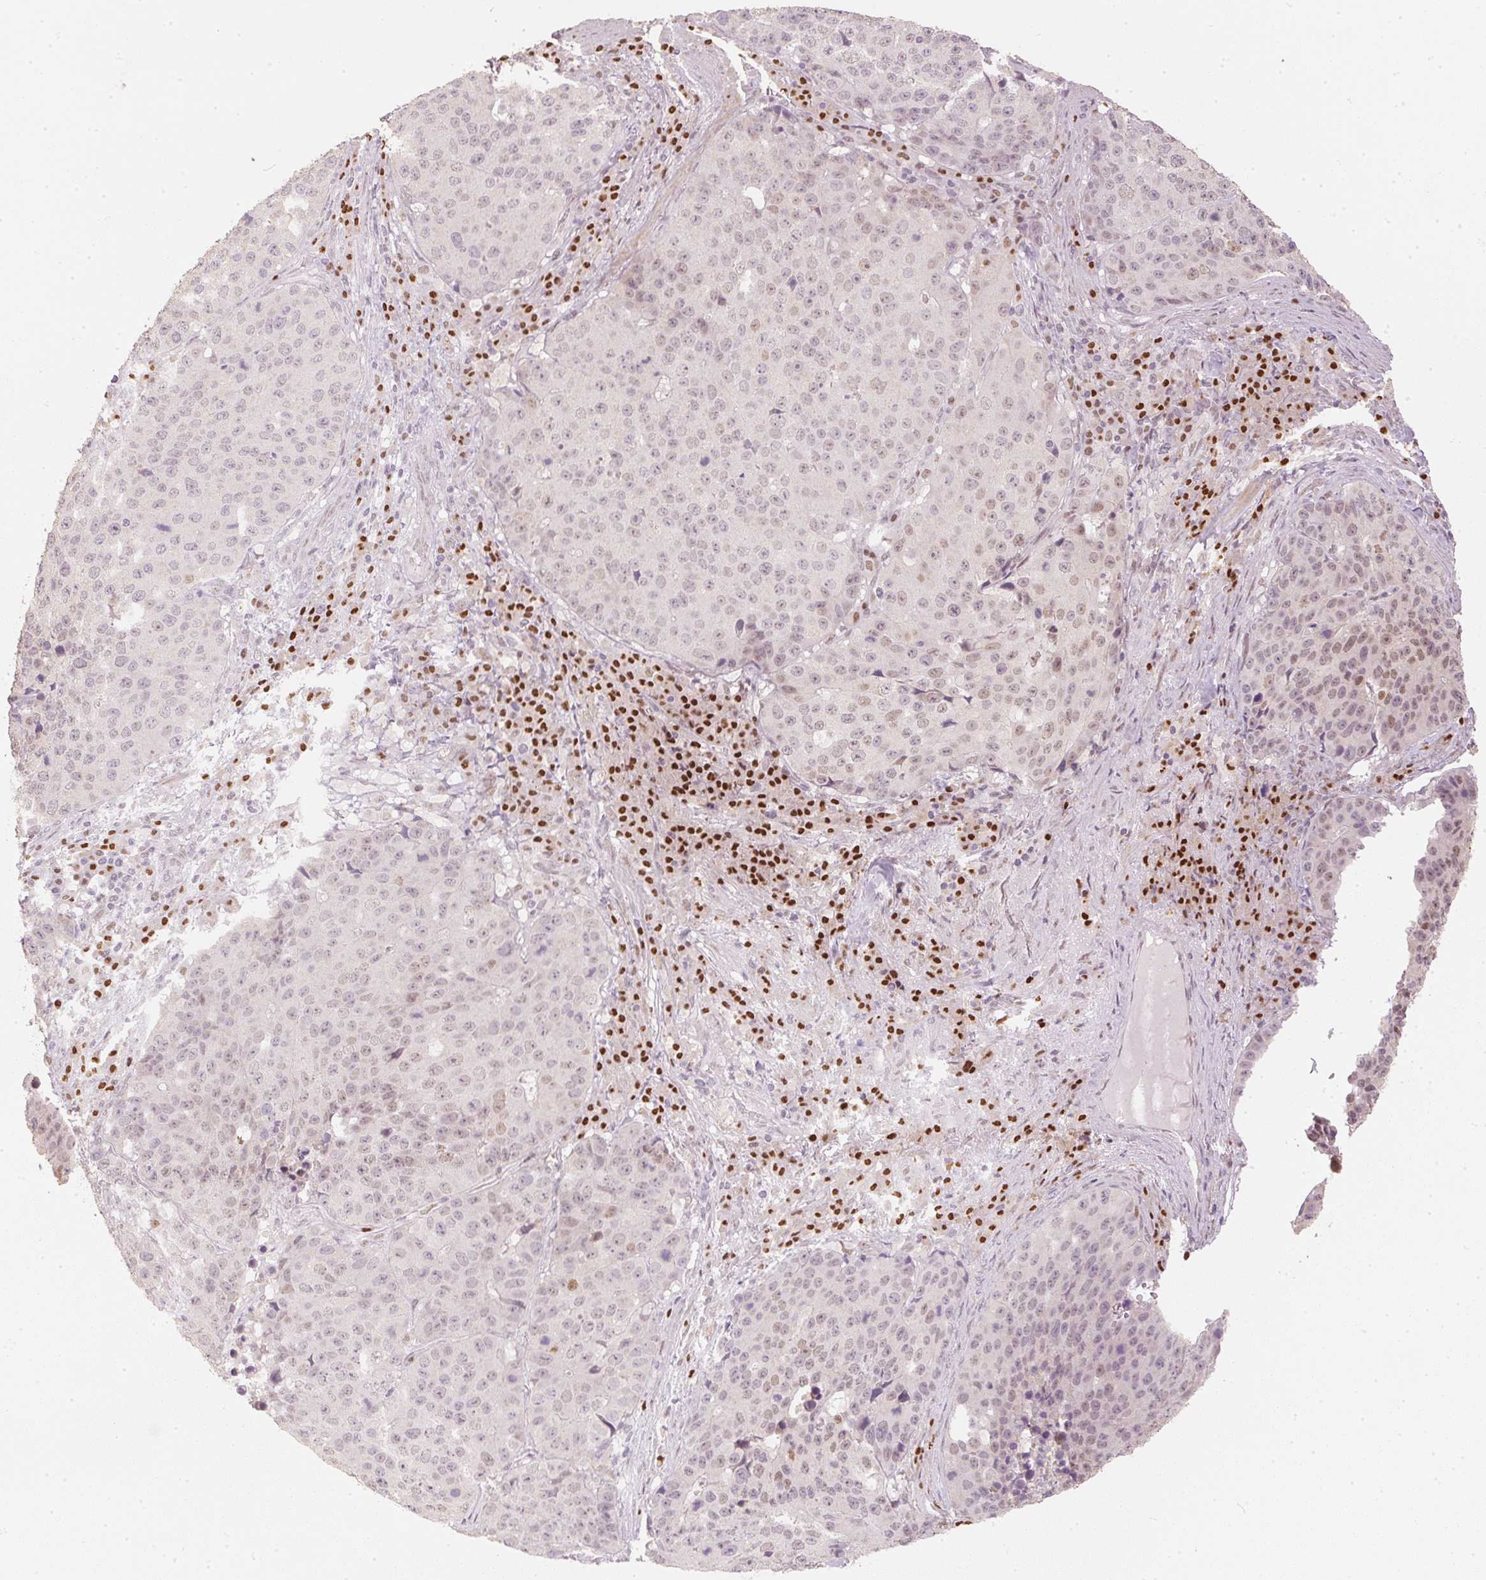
{"staining": {"intensity": "negative", "quantity": "none", "location": "none"}, "tissue": "stomach cancer", "cell_type": "Tumor cells", "image_type": "cancer", "snomed": [{"axis": "morphology", "description": "Adenocarcinoma, NOS"}, {"axis": "topography", "description": "Stomach"}], "caption": "IHC image of stomach cancer stained for a protein (brown), which demonstrates no positivity in tumor cells. (DAB (3,3'-diaminobenzidine) immunohistochemistry (IHC) with hematoxylin counter stain).", "gene": "SLC39A3", "patient": {"sex": "male", "age": 71}}